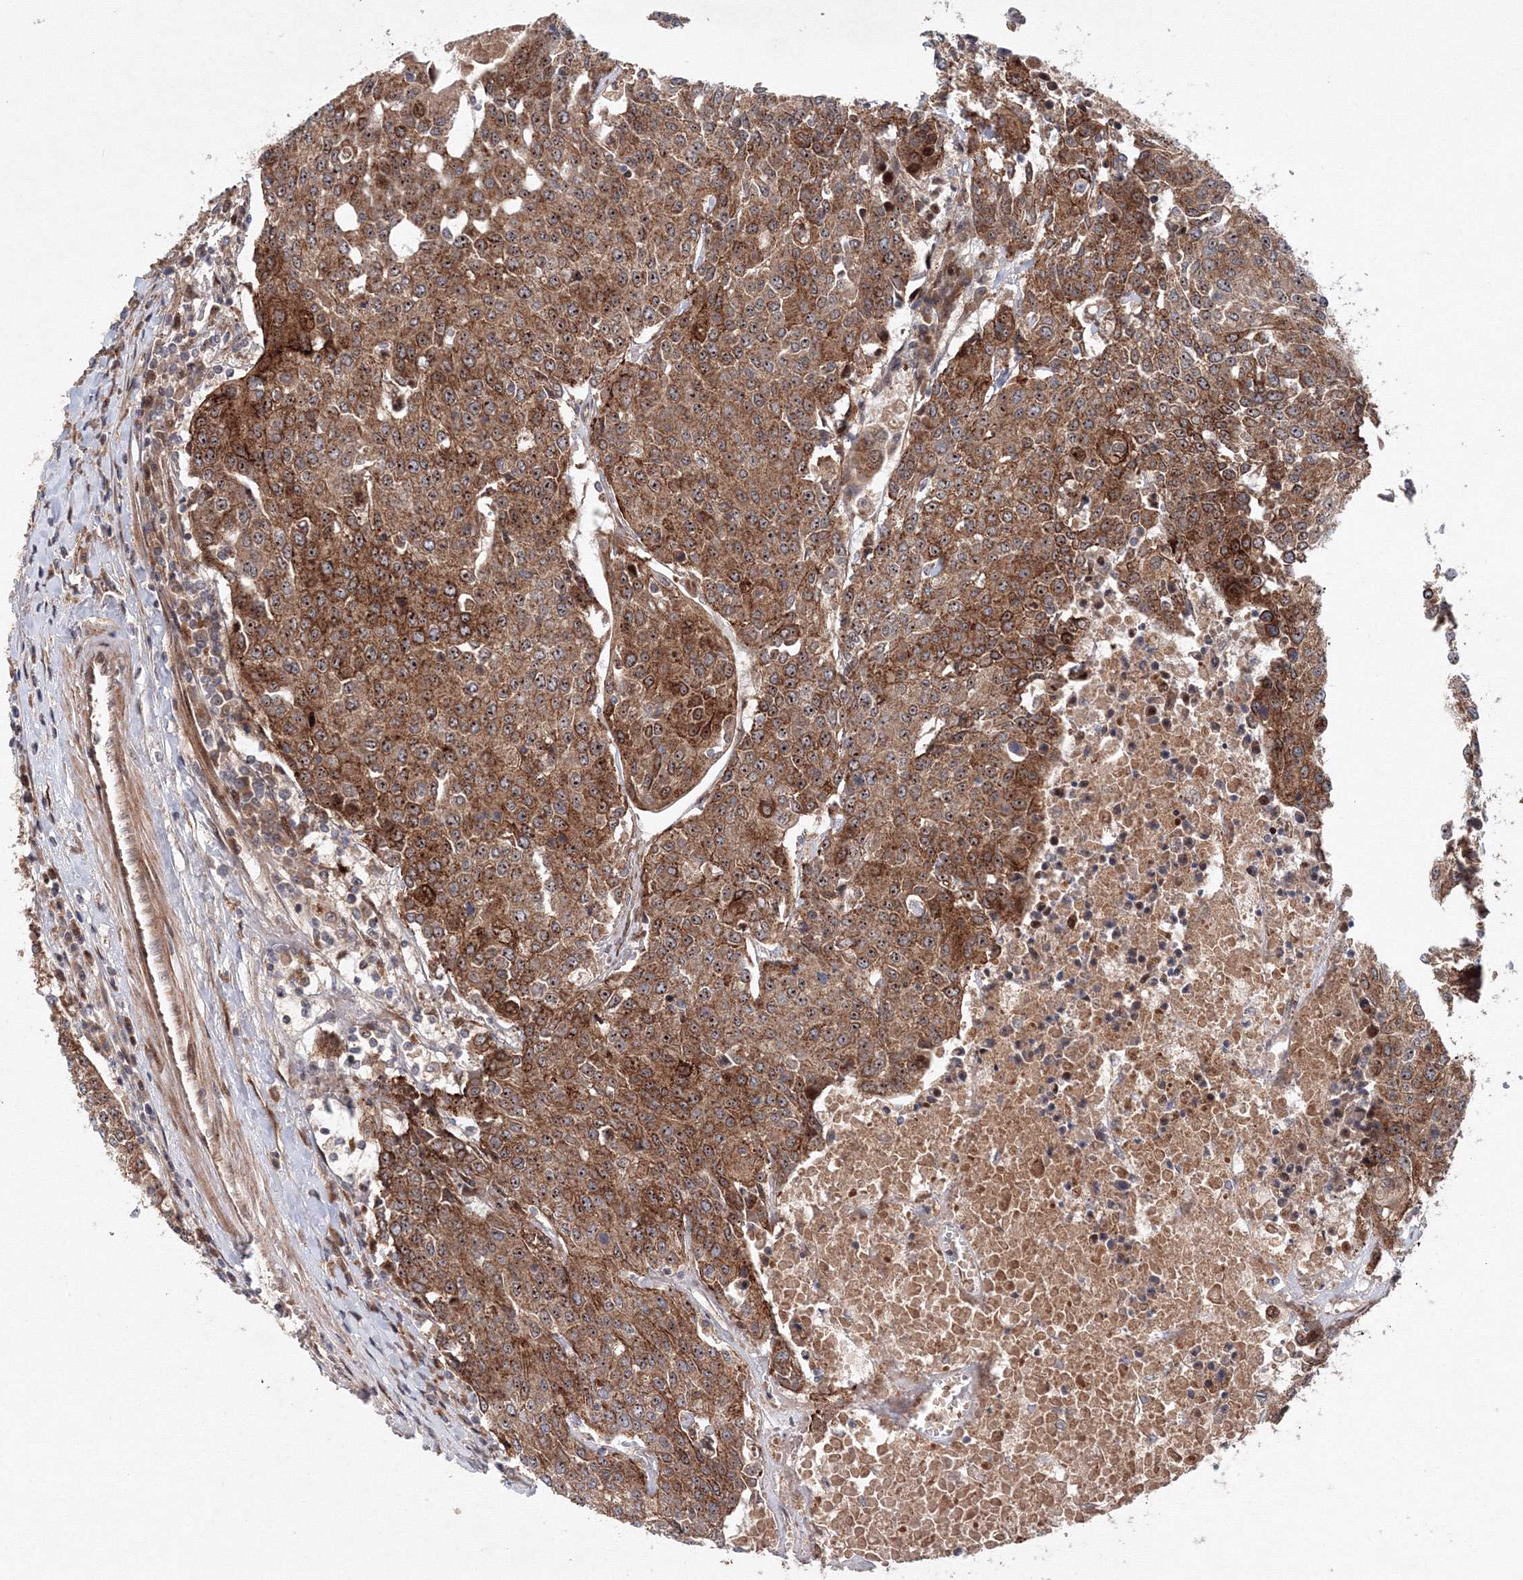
{"staining": {"intensity": "moderate", "quantity": ">75%", "location": "cytoplasmic/membranous,nuclear"}, "tissue": "urothelial cancer", "cell_type": "Tumor cells", "image_type": "cancer", "snomed": [{"axis": "morphology", "description": "Urothelial carcinoma, High grade"}, {"axis": "topography", "description": "Urinary bladder"}], "caption": "Urothelial cancer was stained to show a protein in brown. There is medium levels of moderate cytoplasmic/membranous and nuclear expression in approximately >75% of tumor cells. Using DAB (brown) and hematoxylin (blue) stains, captured at high magnification using brightfield microscopy.", "gene": "ANKAR", "patient": {"sex": "female", "age": 85}}